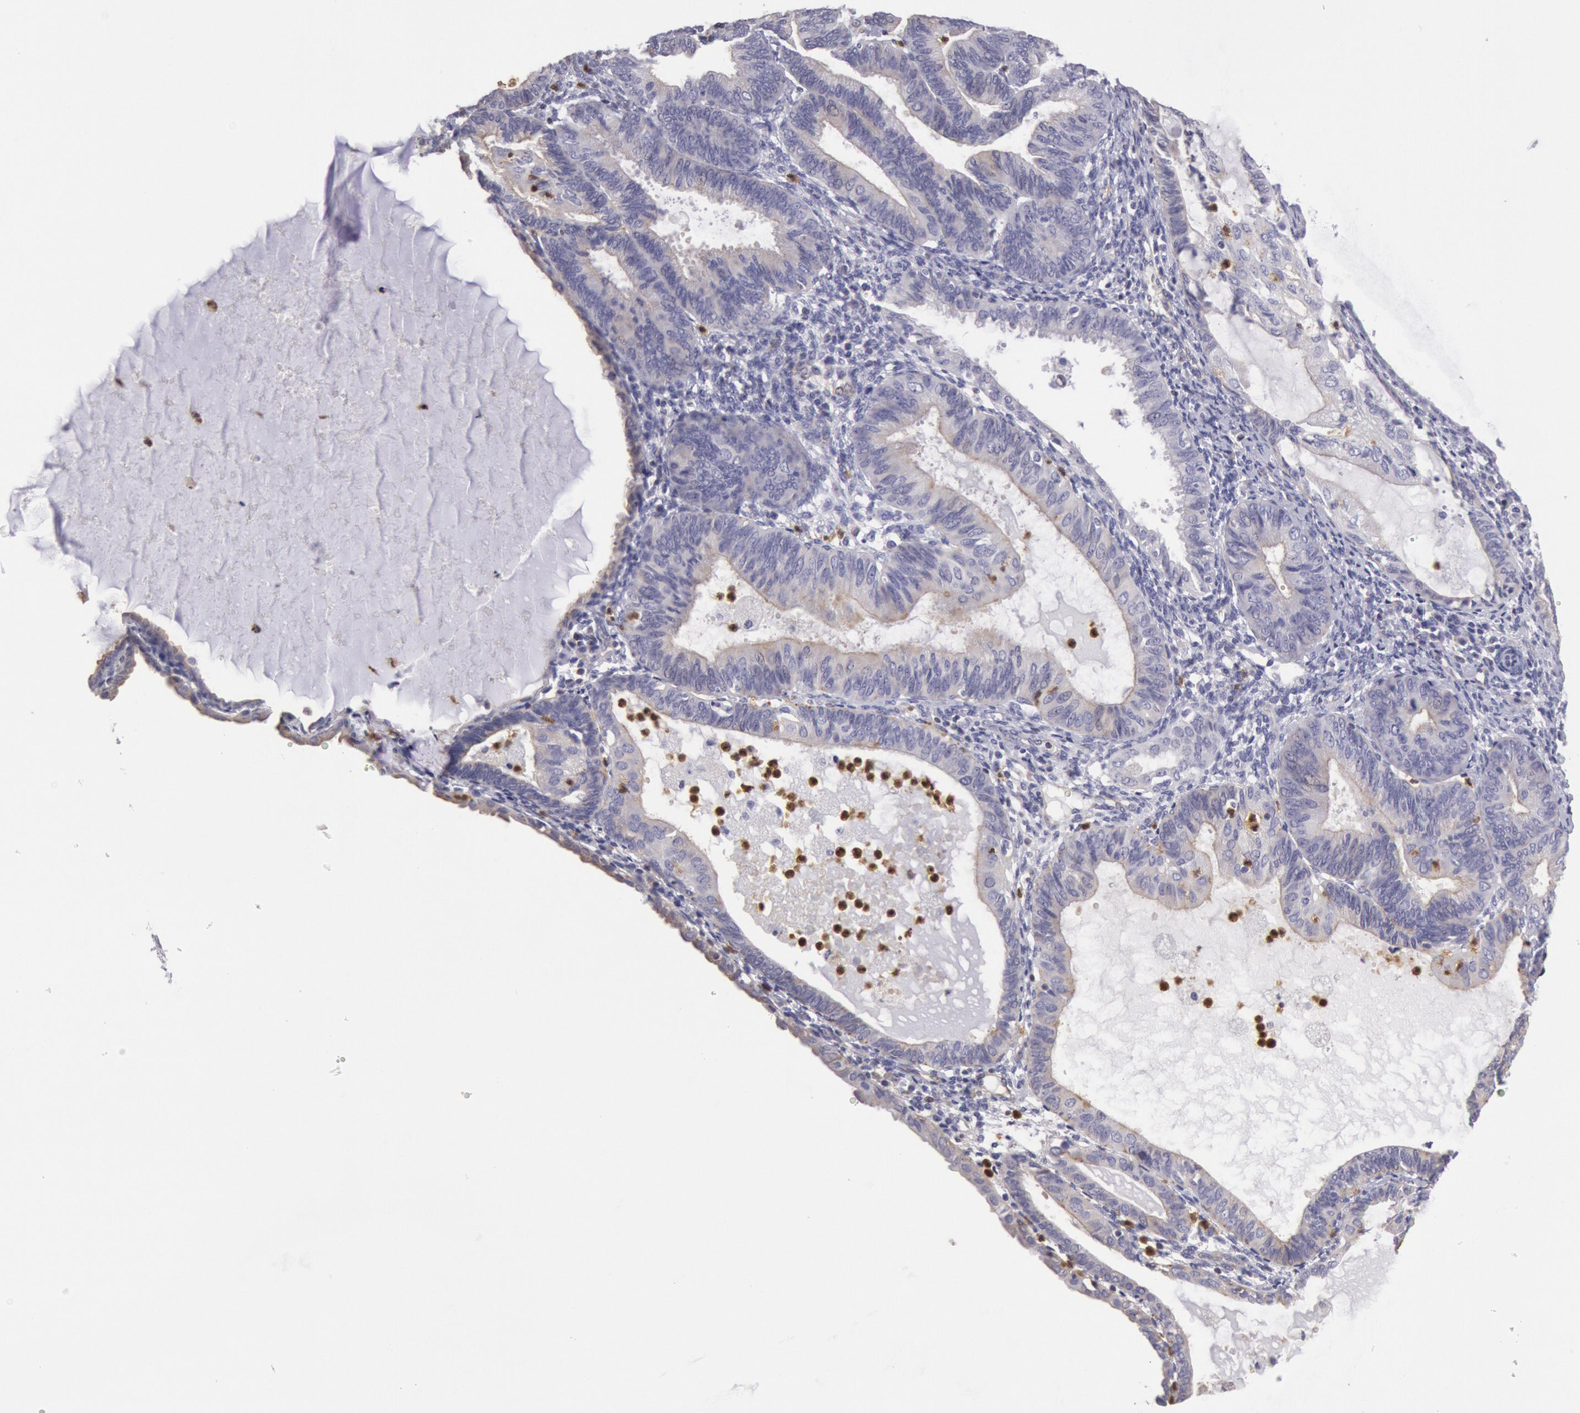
{"staining": {"intensity": "negative", "quantity": "none", "location": "none"}, "tissue": "endometrial cancer", "cell_type": "Tumor cells", "image_type": "cancer", "snomed": [{"axis": "morphology", "description": "Adenocarcinoma, NOS"}, {"axis": "topography", "description": "Endometrium"}], "caption": "The histopathology image reveals no staining of tumor cells in endometrial cancer (adenocarcinoma).", "gene": "RAB27A", "patient": {"sex": "female", "age": 63}}